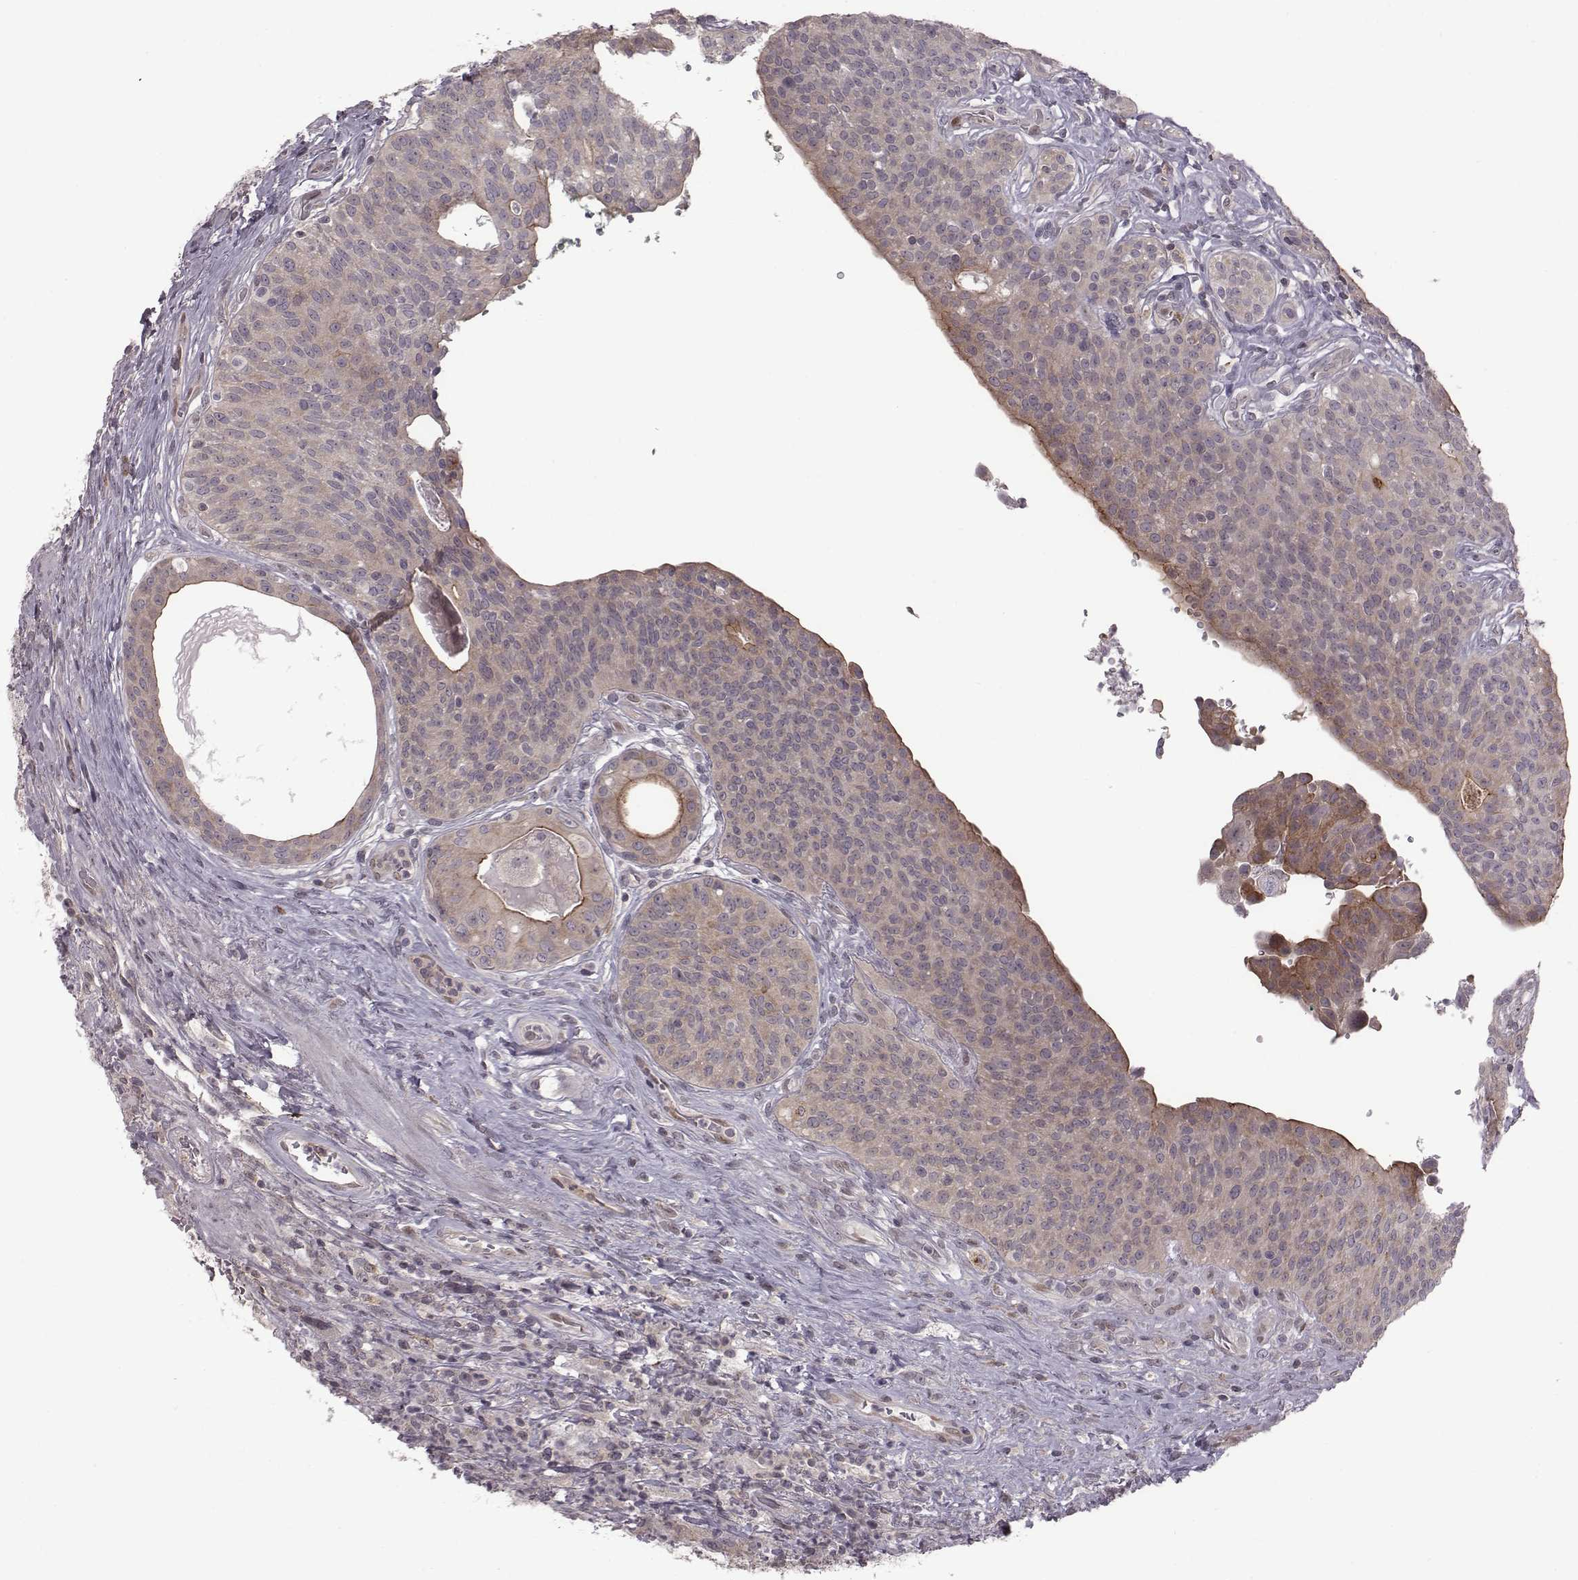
{"staining": {"intensity": "moderate", "quantity": "<25%", "location": "cytoplasmic/membranous"}, "tissue": "urothelial cancer", "cell_type": "Tumor cells", "image_type": "cancer", "snomed": [{"axis": "morphology", "description": "Urothelial carcinoma, High grade"}, {"axis": "topography", "description": "Urinary bladder"}], "caption": "Immunohistochemical staining of urothelial cancer exhibits low levels of moderate cytoplasmic/membranous protein positivity in approximately <25% of tumor cells.", "gene": "BICDL1", "patient": {"sex": "male", "age": 79}}